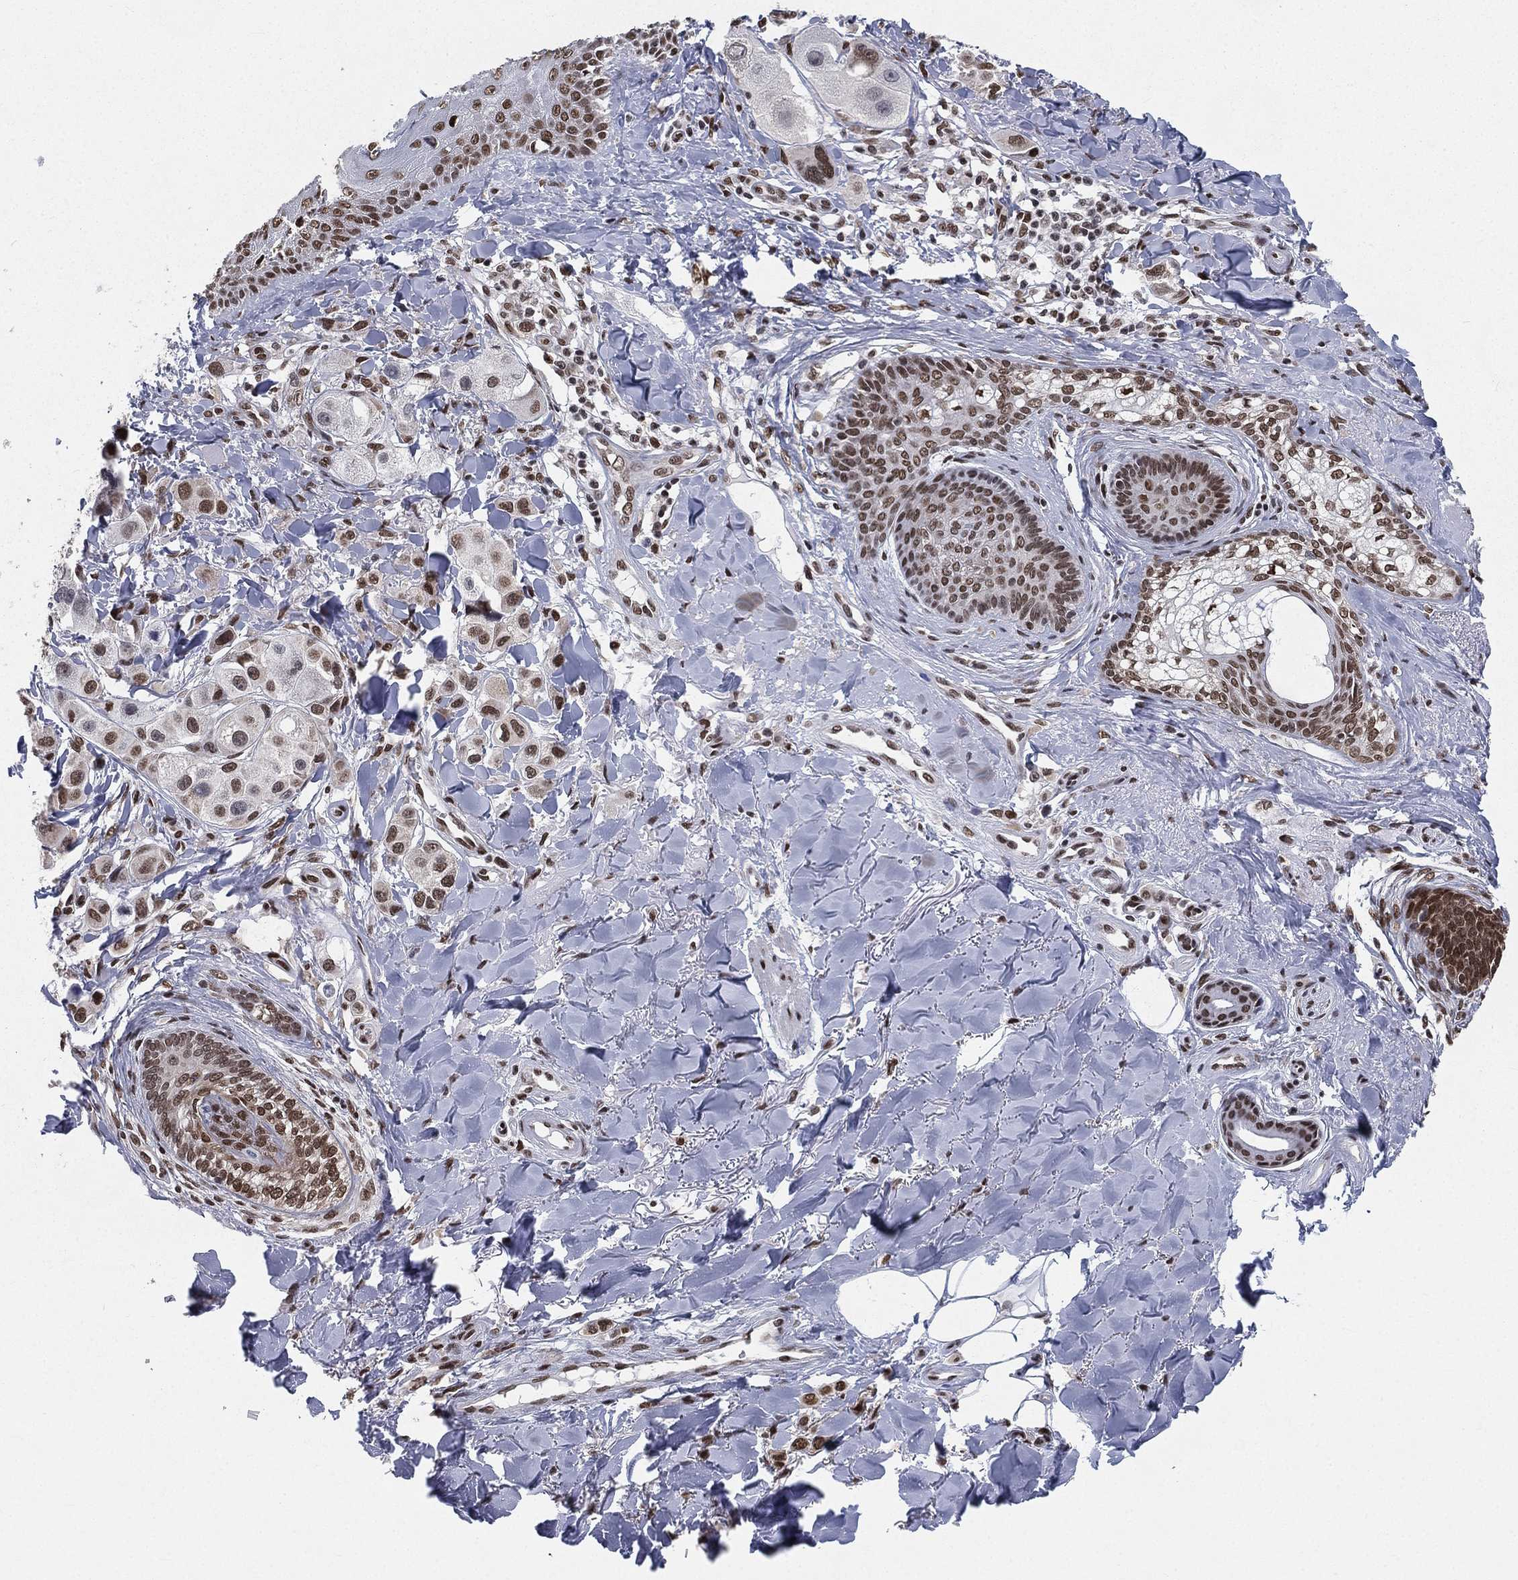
{"staining": {"intensity": "moderate", "quantity": ">75%", "location": "nuclear"}, "tissue": "melanoma", "cell_type": "Tumor cells", "image_type": "cancer", "snomed": [{"axis": "morphology", "description": "Malignant melanoma, NOS"}, {"axis": "topography", "description": "Skin"}], "caption": "Immunohistochemistry (IHC) histopathology image of melanoma stained for a protein (brown), which shows medium levels of moderate nuclear positivity in about >75% of tumor cells.", "gene": "FUBP3", "patient": {"sex": "male", "age": 57}}